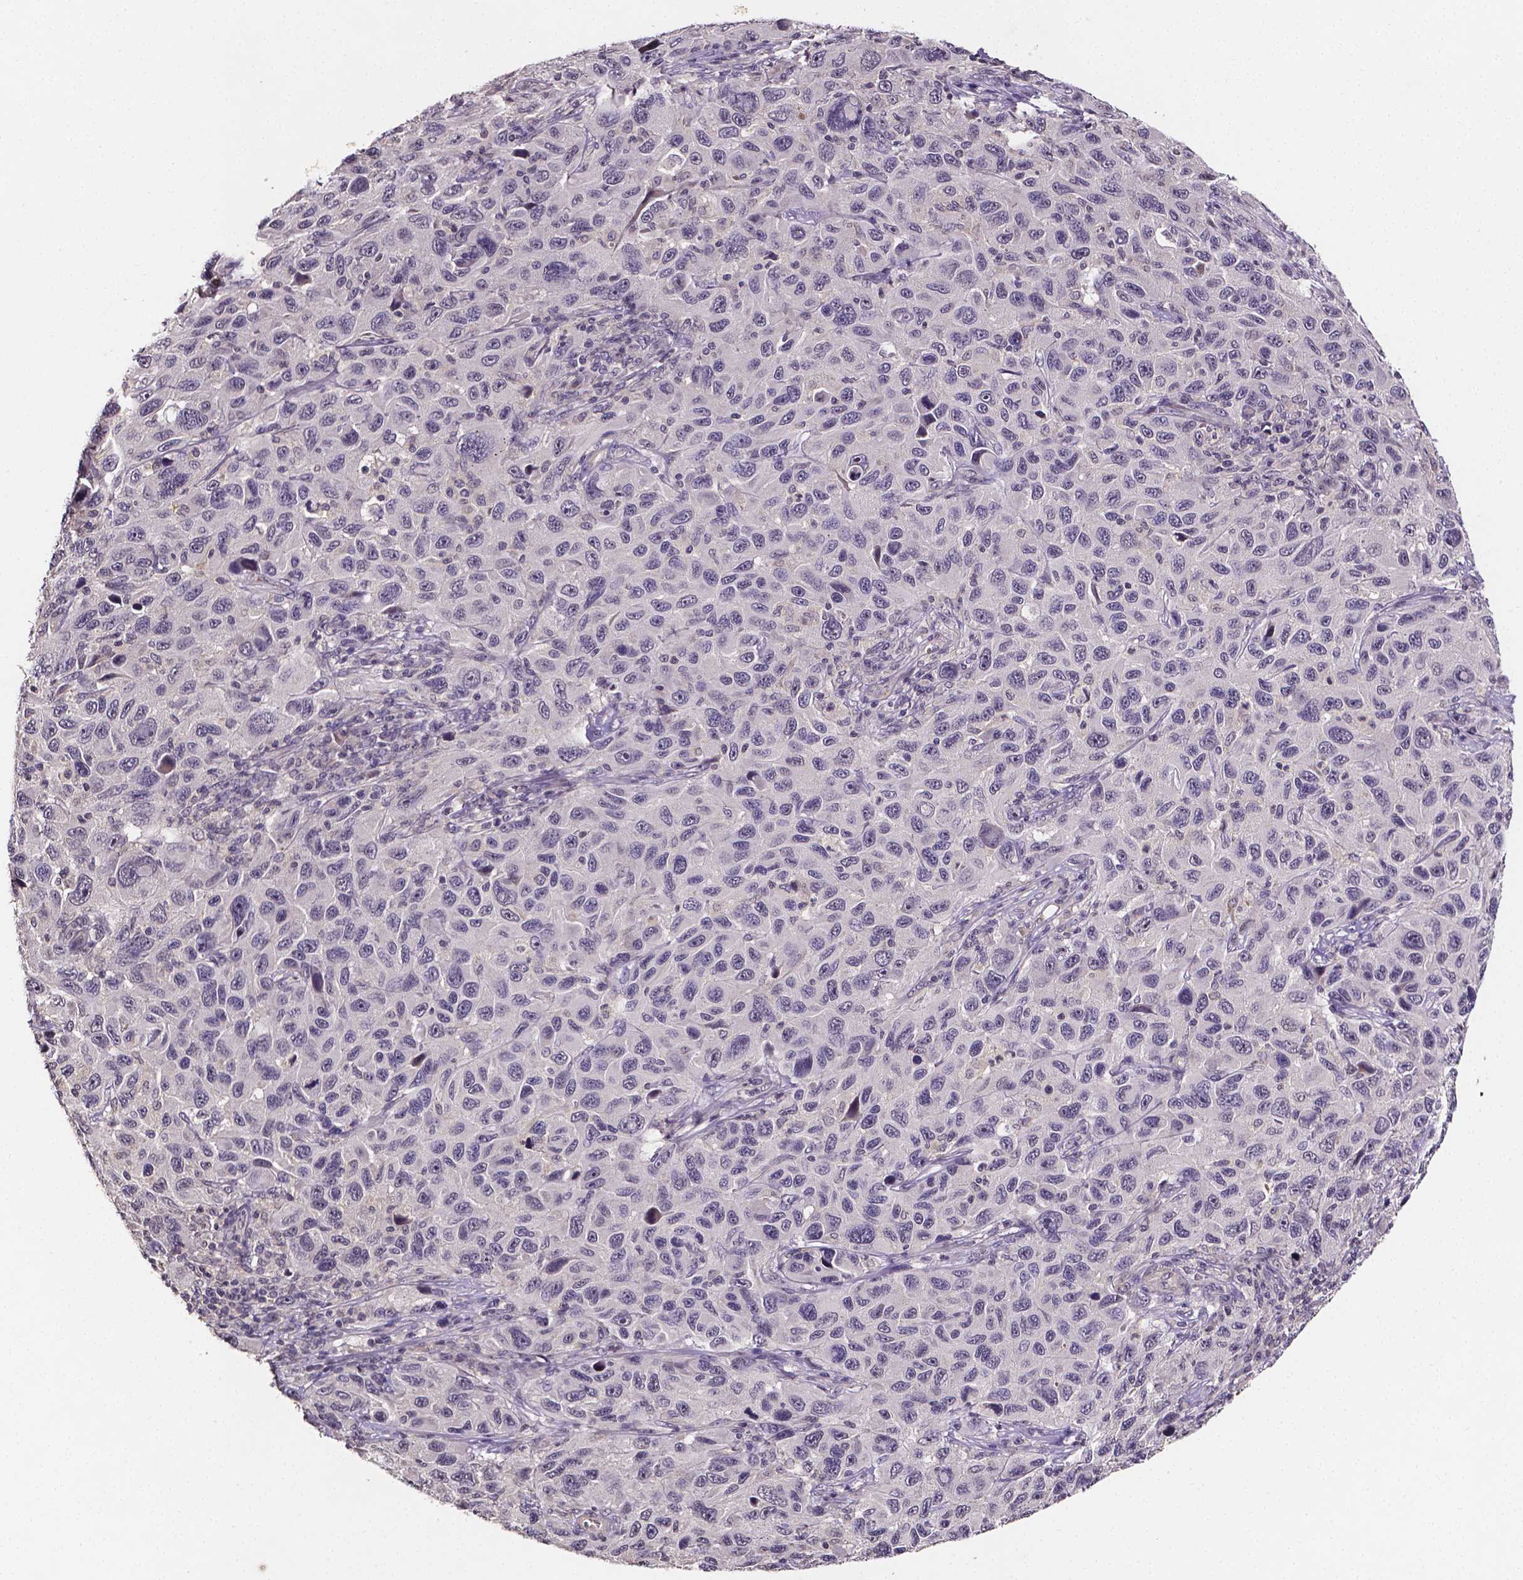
{"staining": {"intensity": "negative", "quantity": "none", "location": "none"}, "tissue": "melanoma", "cell_type": "Tumor cells", "image_type": "cancer", "snomed": [{"axis": "morphology", "description": "Malignant melanoma, NOS"}, {"axis": "topography", "description": "Skin"}], "caption": "This is a micrograph of immunohistochemistry staining of malignant melanoma, which shows no expression in tumor cells.", "gene": "NRGN", "patient": {"sex": "male", "age": 53}}